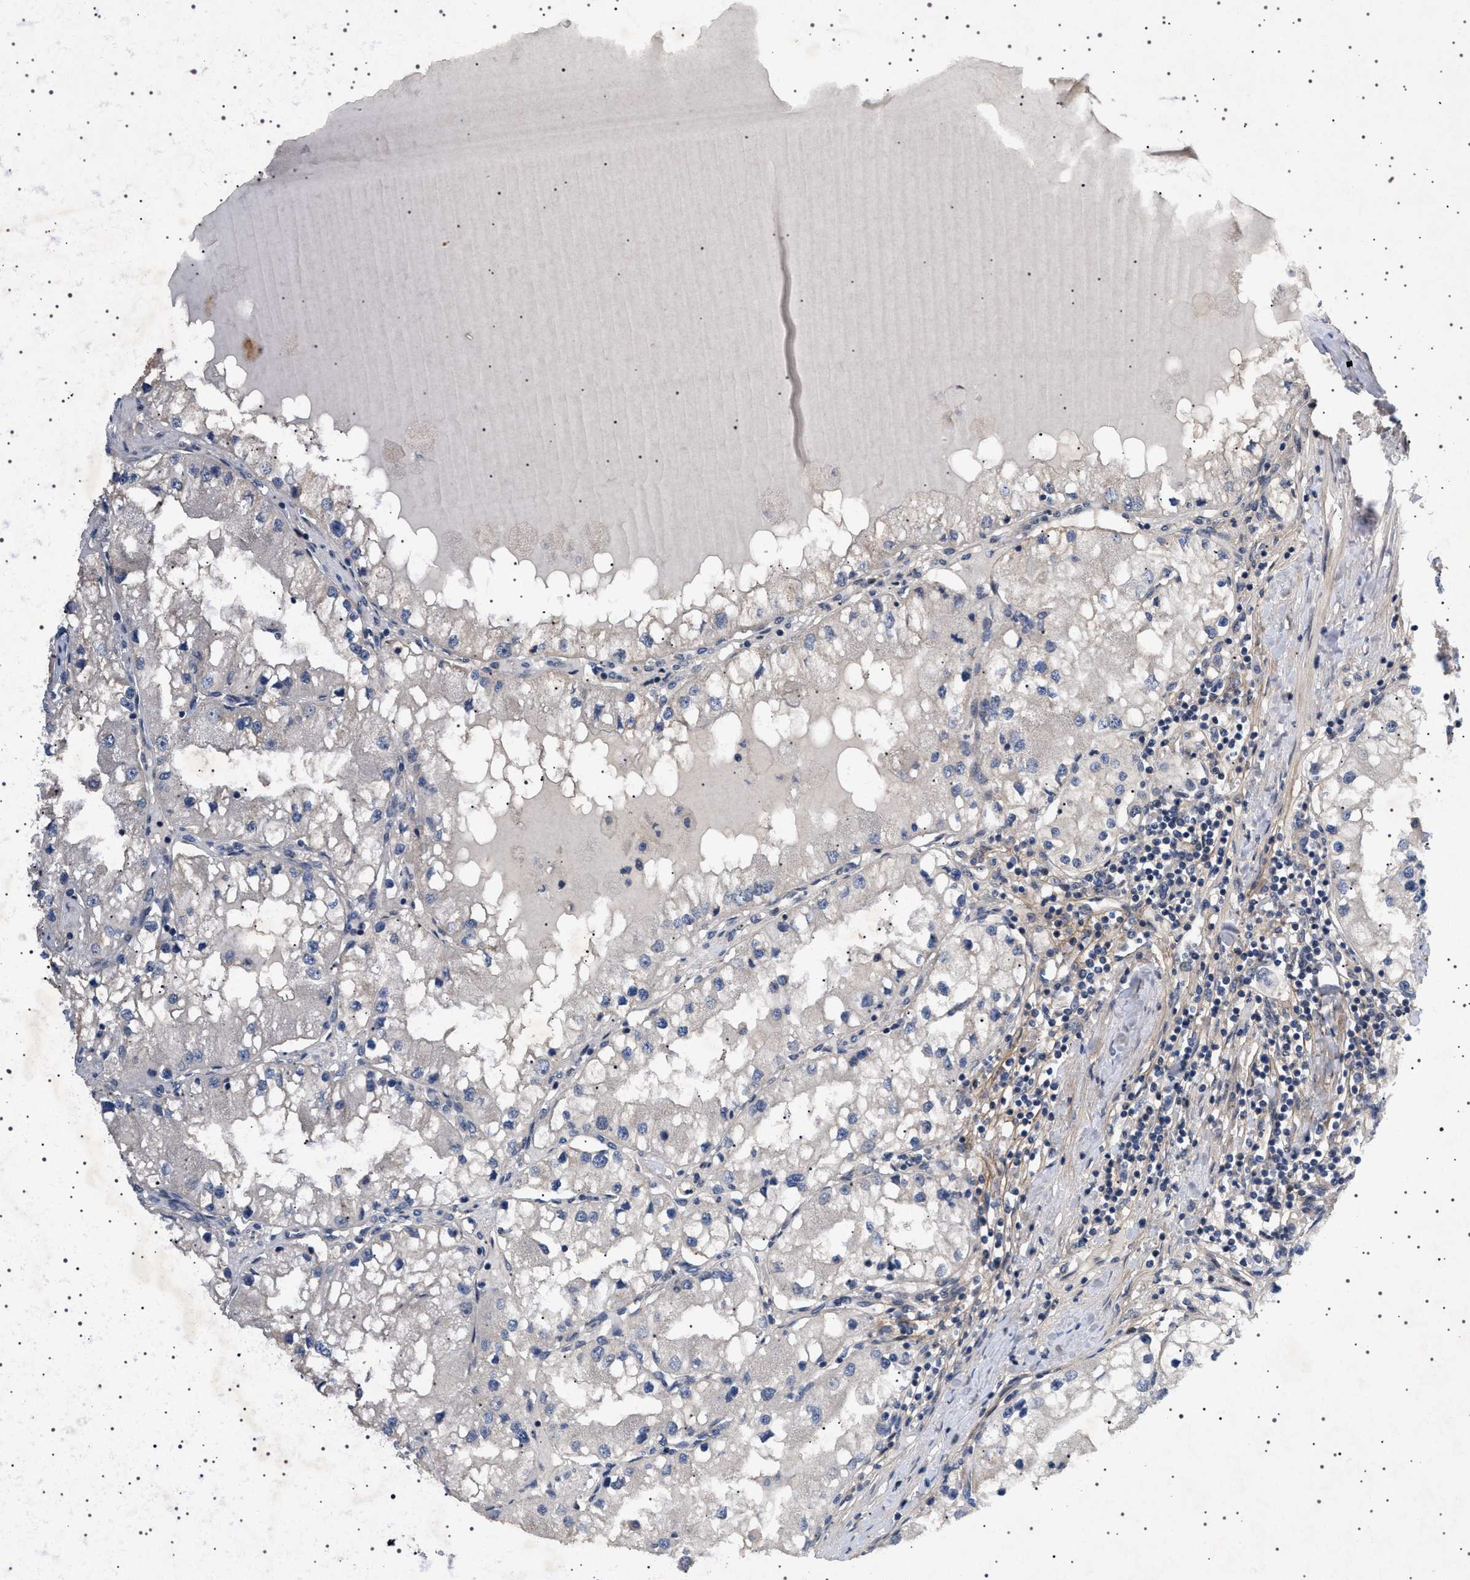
{"staining": {"intensity": "negative", "quantity": "none", "location": "none"}, "tissue": "renal cancer", "cell_type": "Tumor cells", "image_type": "cancer", "snomed": [{"axis": "morphology", "description": "Adenocarcinoma, NOS"}, {"axis": "topography", "description": "Kidney"}], "caption": "Immunohistochemistry (IHC) of human renal adenocarcinoma exhibits no staining in tumor cells.", "gene": "HTR1A", "patient": {"sex": "male", "age": 68}}